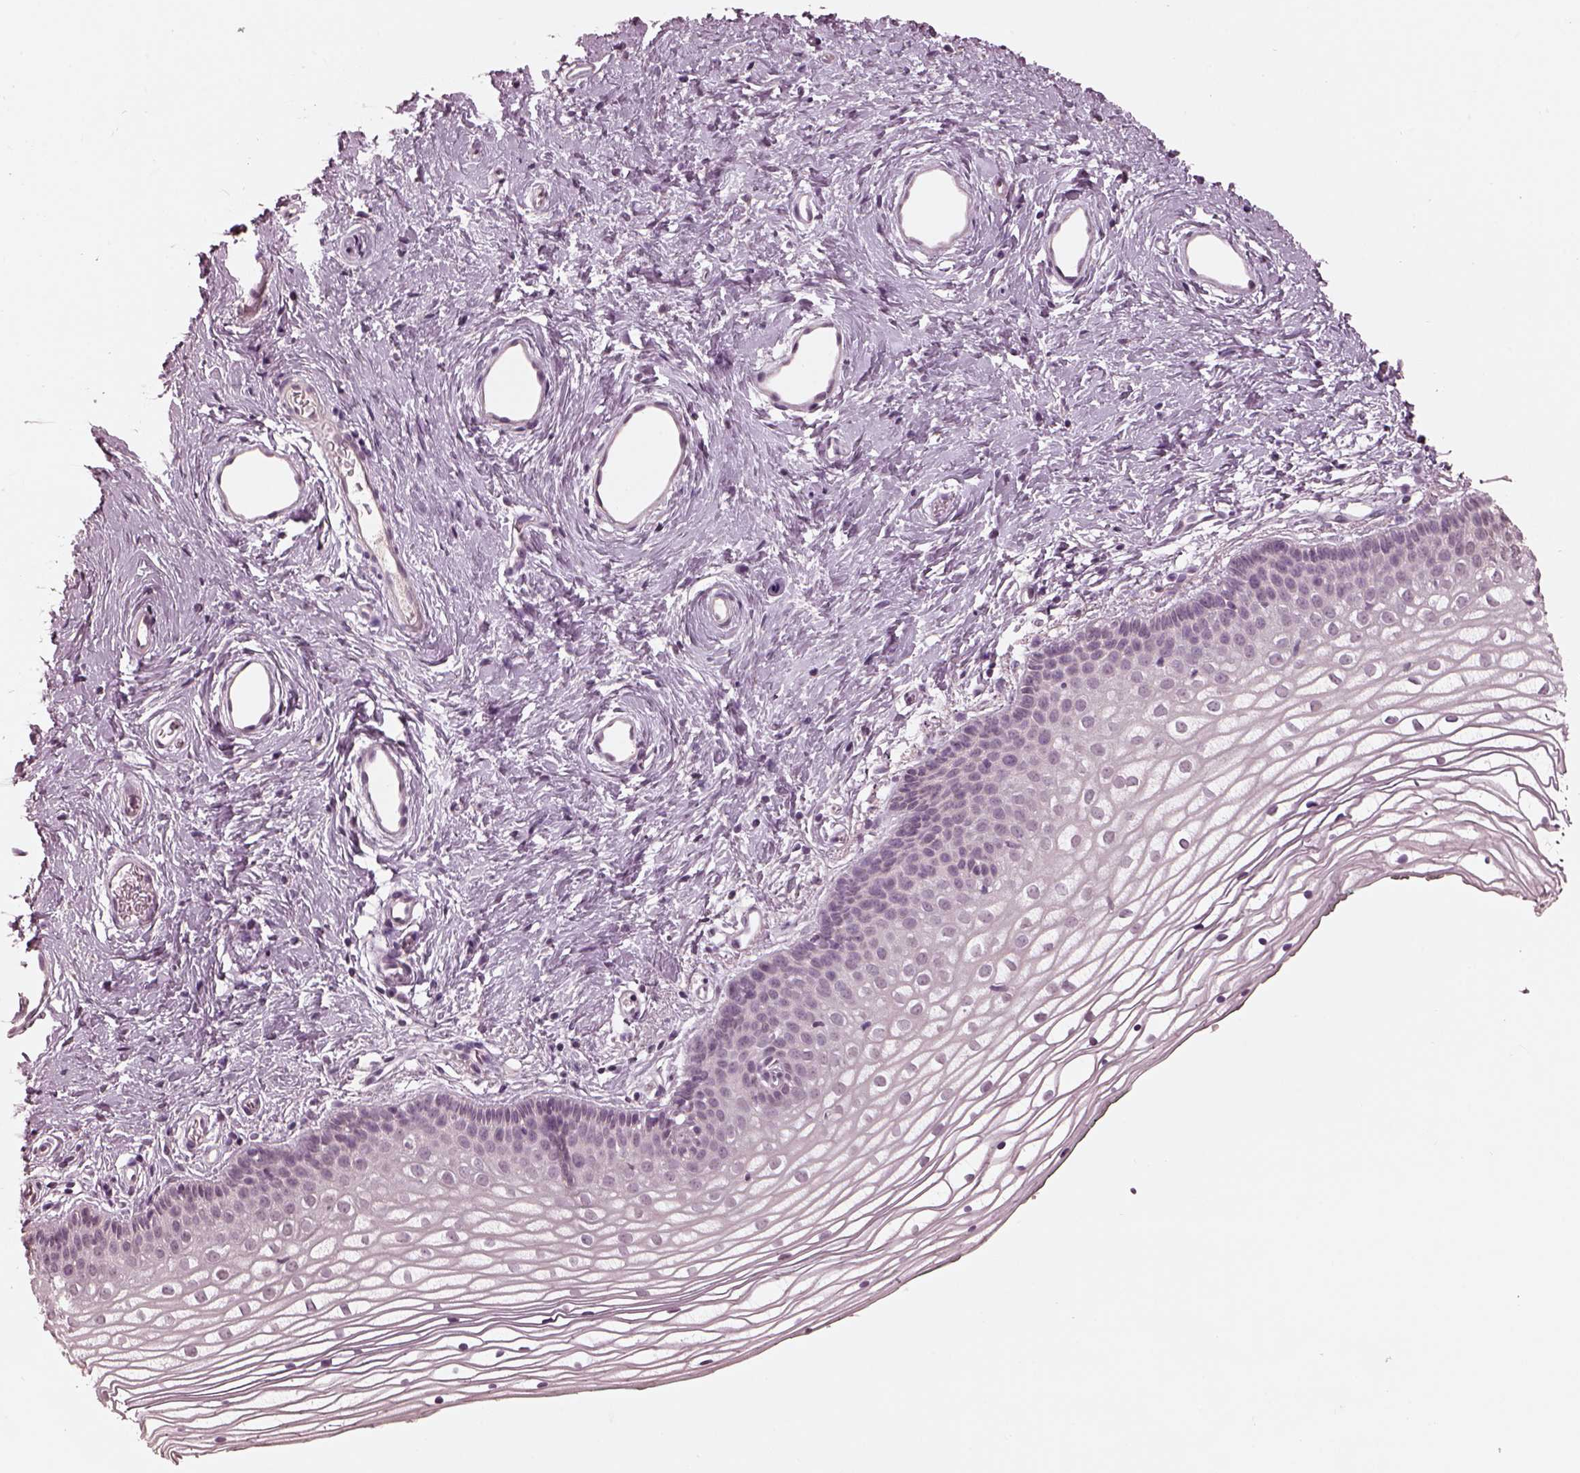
{"staining": {"intensity": "negative", "quantity": "none", "location": "none"}, "tissue": "vagina", "cell_type": "Squamous epithelial cells", "image_type": "normal", "snomed": [{"axis": "morphology", "description": "Normal tissue, NOS"}, {"axis": "topography", "description": "Vagina"}], "caption": "Photomicrograph shows no protein positivity in squamous epithelial cells of unremarkable vagina. (DAB (3,3'-diaminobenzidine) IHC with hematoxylin counter stain).", "gene": "OPTC", "patient": {"sex": "female", "age": 36}}